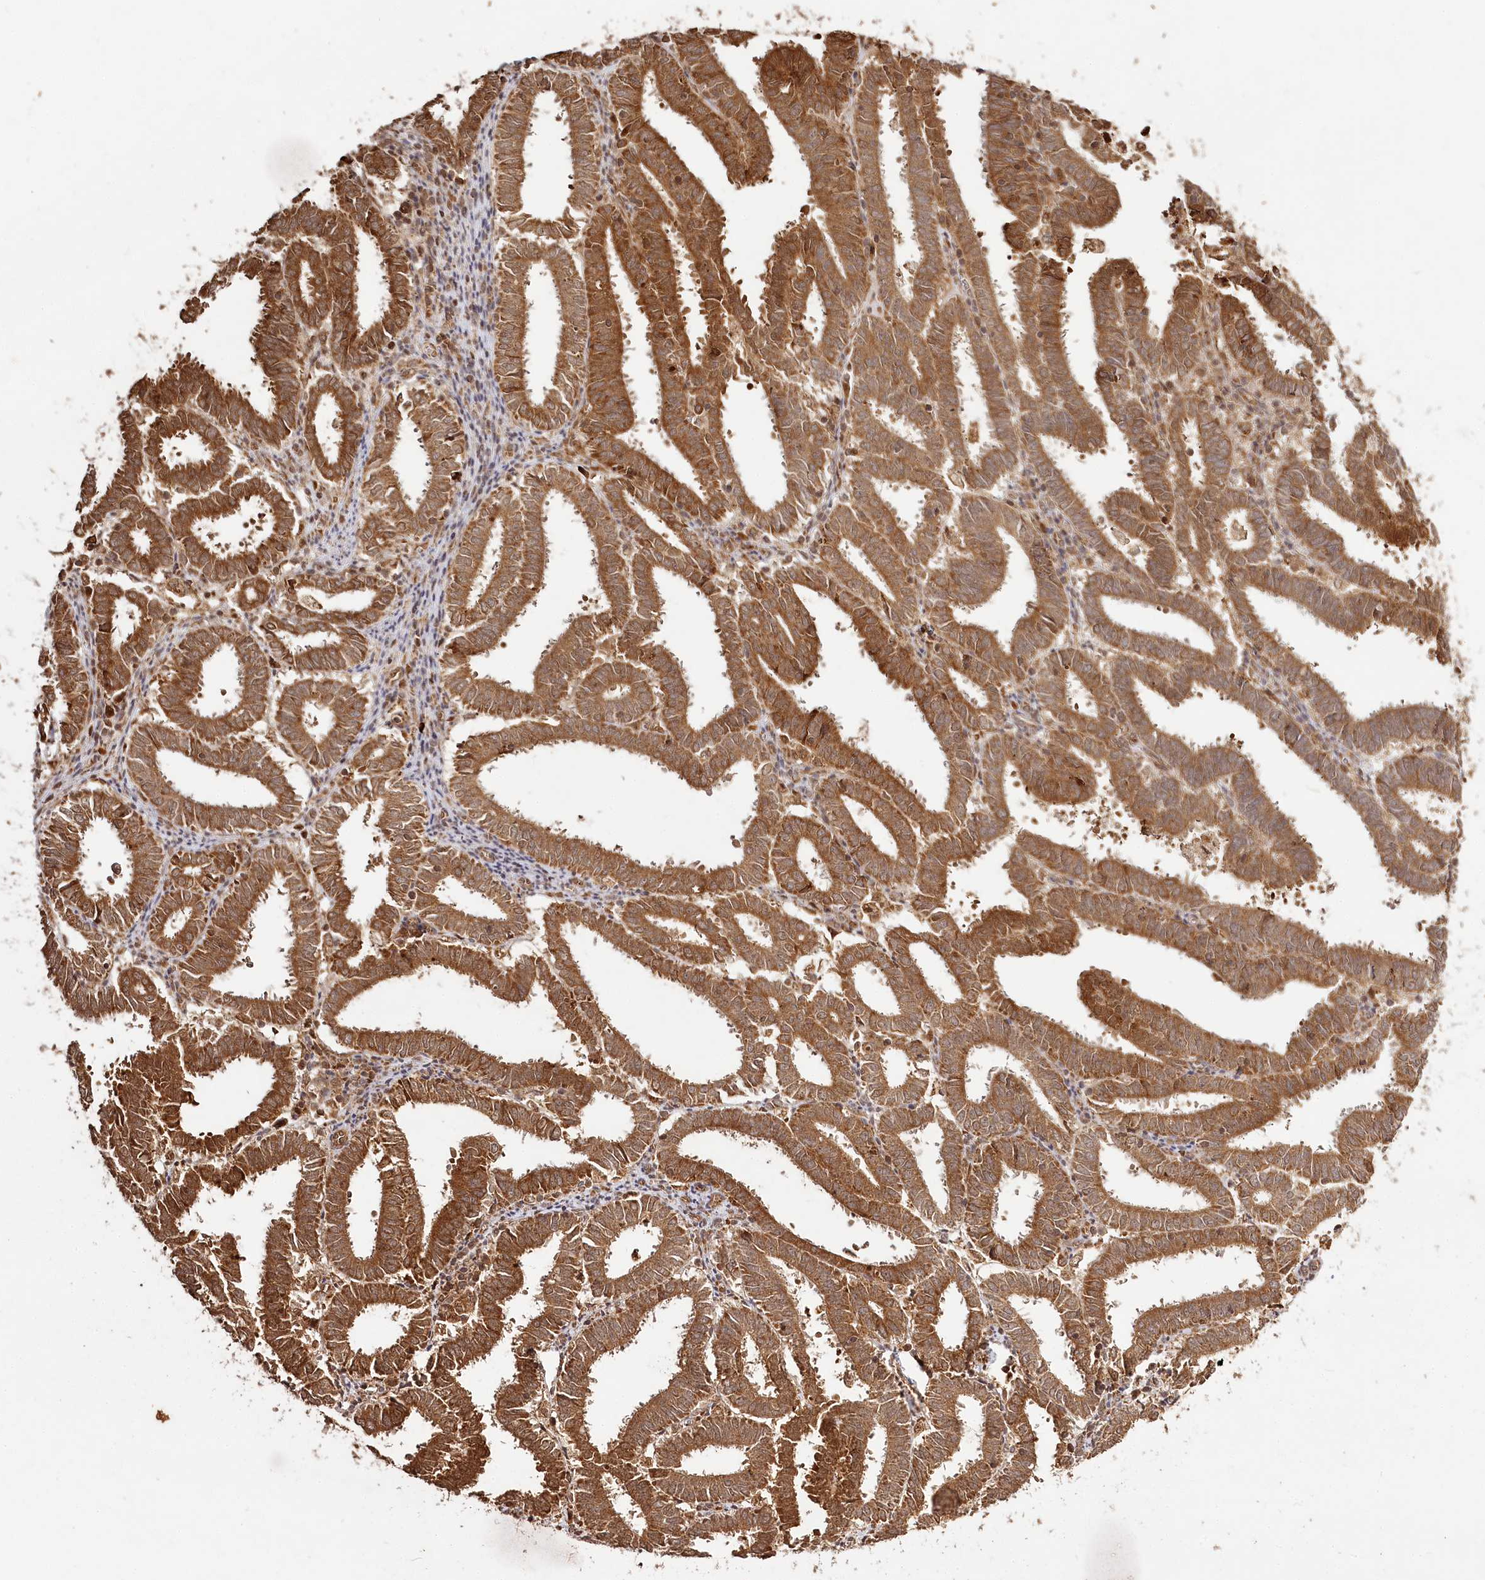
{"staining": {"intensity": "strong", "quantity": ">75%", "location": "cytoplasmic/membranous"}, "tissue": "endometrial cancer", "cell_type": "Tumor cells", "image_type": "cancer", "snomed": [{"axis": "morphology", "description": "Adenocarcinoma, NOS"}, {"axis": "topography", "description": "Uterus"}], "caption": "Protein positivity by IHC exhibits strong cytoplasmic/membranous staining in approximately >75% of tumor cells in endometrial cancer.", "gene": "ULK2", "patient": {"sex": "female", "age": 83}}